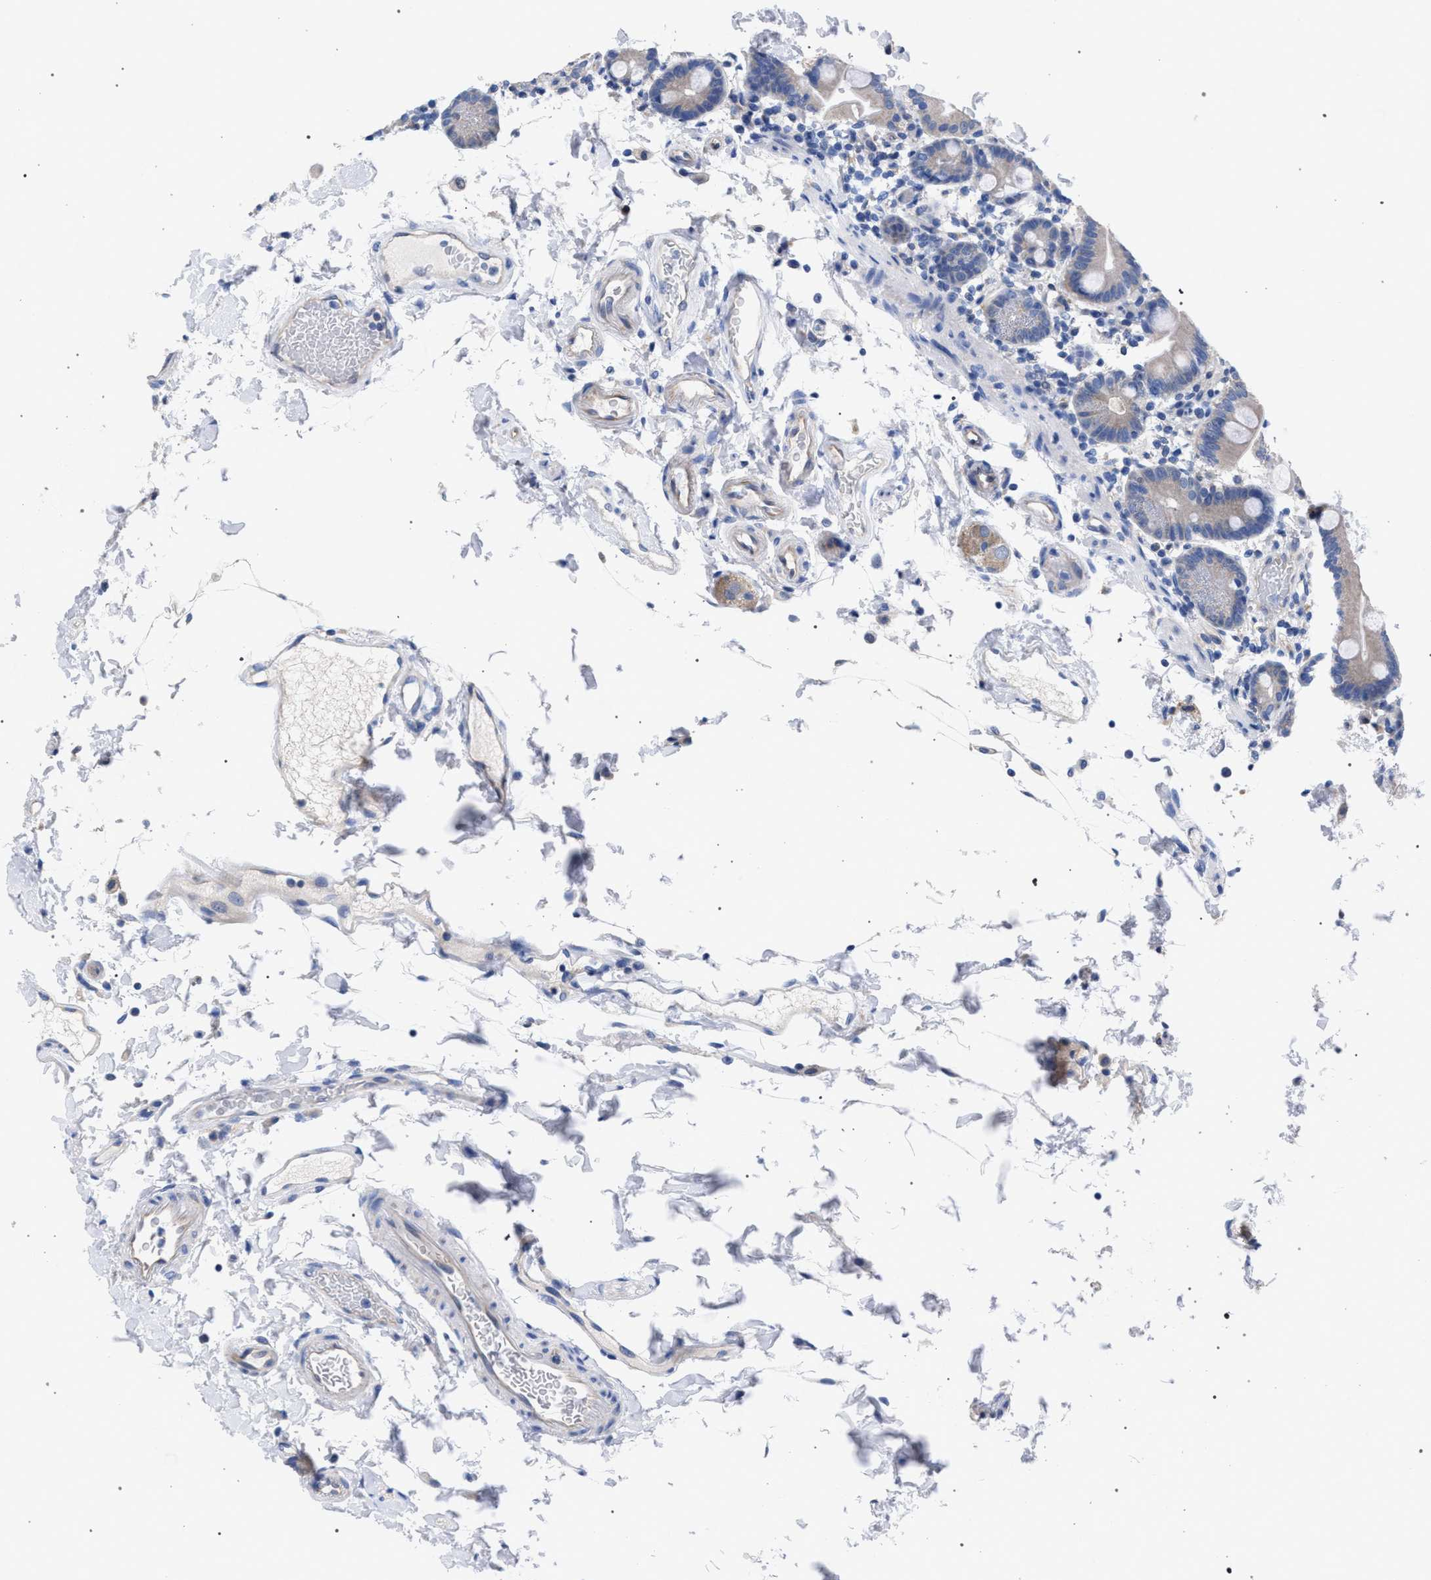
{"staining": {"intensity": "moderate", "quantity": "<25%", "location": "cytoplasmic/membranous"}, "tissue": "duodenum", "cell_type": "Glandular cells", "image_type": "normal", "snomed": [{"axis": "morphology", "description": "Normal tissue, NOS"}, {"axis": "topography", "description": "Small intestine, NOS"}], "caption": "Duodenum stained with immunohistochemistry displays moderate cytoplasmic/membranous staining in about <25% of glandular cells. (DAB (3,3'-diaminobenzidine) IHC, brown staining for protein, blue staining for nuclei).", "gene": "GMPR", "patient": {"sex": "female", "age": 71}}